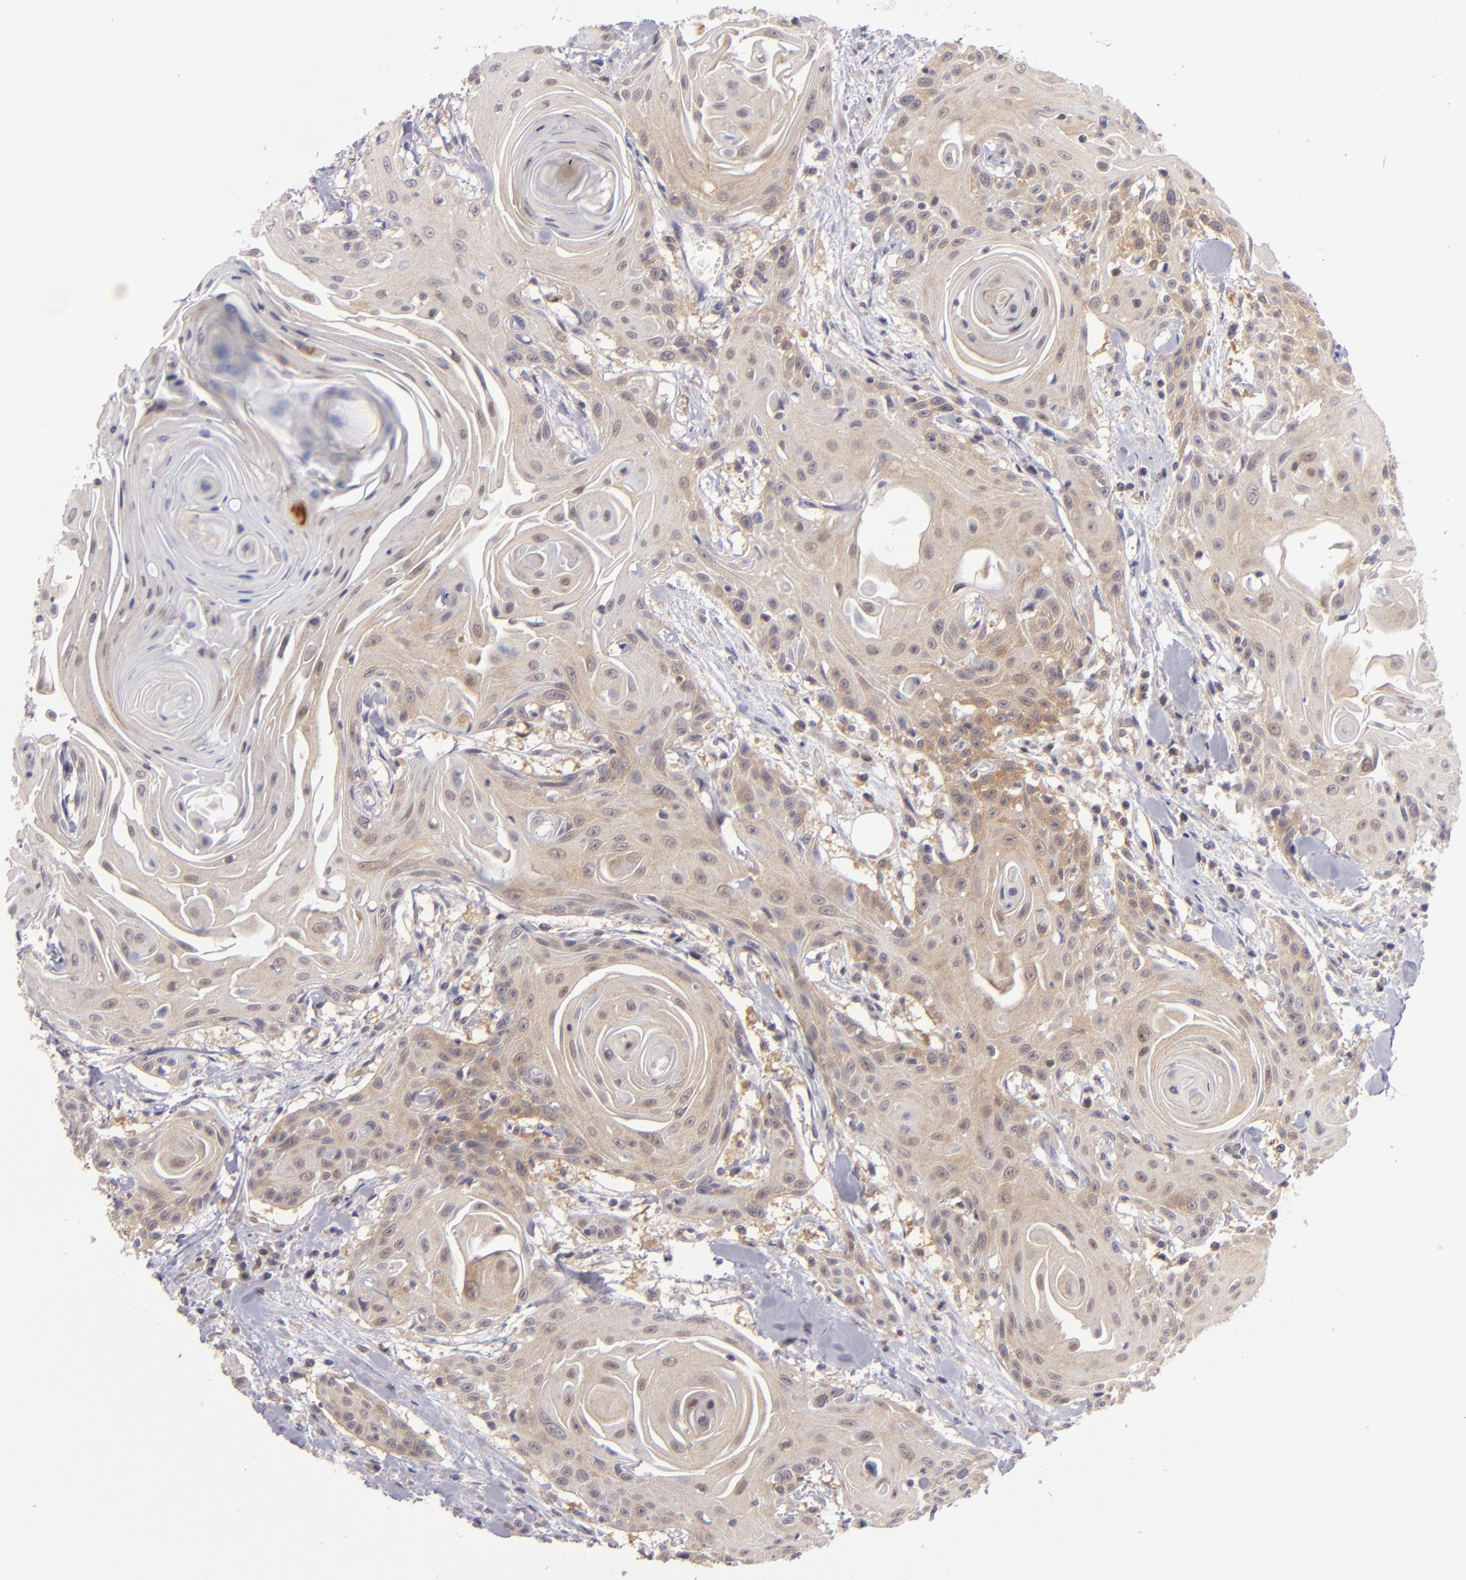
{"staining": {"intensity": "moderate", "quantity": "25%-75%", "location": "cytoplasmic/membranous"}, "tissue": "head and neck cancer", "cell_type": "Tumor cells", "image_type": "cancer", "snomed": [{"axis": "morphology", "description": "Squamous cell carcinoma, NOS"}, {"axis": "morphology", "description": "Squamous cell carcinoma, metastatic, NOS"}, {"axis": "topography", "description": "Lymph node"}, {"axis": "topography", "description": "Salivary gland"}, {"axis": "topography", "description": "Head-Neck"}], "caption": "Brown immunohistochemical staining in human head and neck cancer shows moderate cytoplasmic/membranous expression in about 25%-75% of tumor cells. The staining is performed using DAB (3,3'-diaminobenzidine) brown chromogen to label protein expression. The nuclei are counter-stained blue using hematoxylin.", "gene": "PTPN13", "patient": {"sex": "female", "age": 74}}